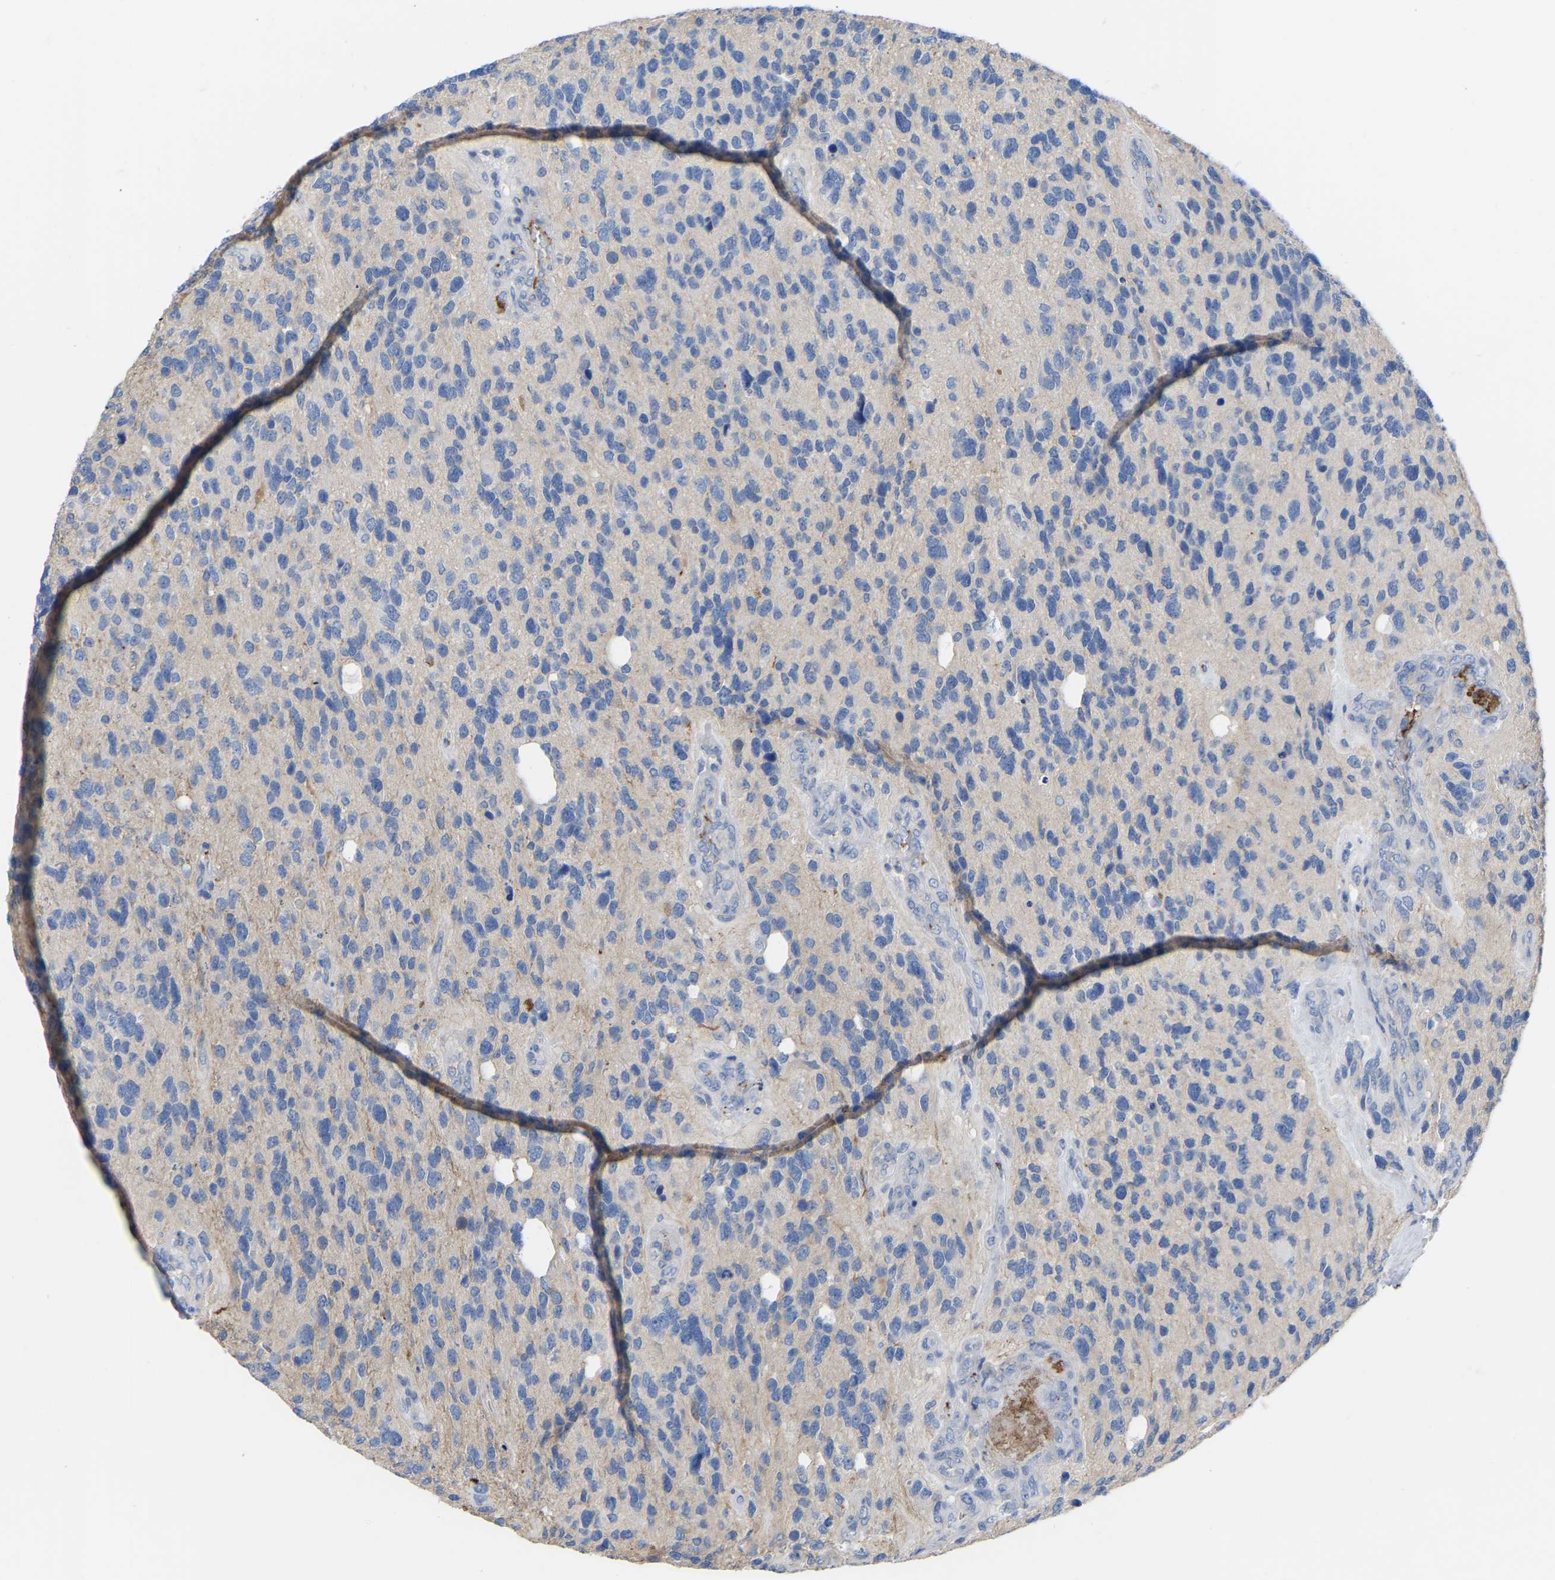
{"staining": {"intensity": "negative", "quantity": "none", "location": "none"}, "tissue": "glioma", "cell_type": "Tumor cells", "image_type": "cancer", "snomed": [{"axis": "morphology", "description": "Glioma, malignant, High grade"}, {"axis": "topography", "description": "Brain"}], "caption": "IHC of human high-grade glioma (malignant) demonstrates no positivity in tumor cells. (DAB (3,3'-diaminobenzidine) immunohistochemistry (IHC) visualized using brightfield microscopy, high magnification).", "gene": "ZNF449", "patient": {"sex": "female", "age": 58}}